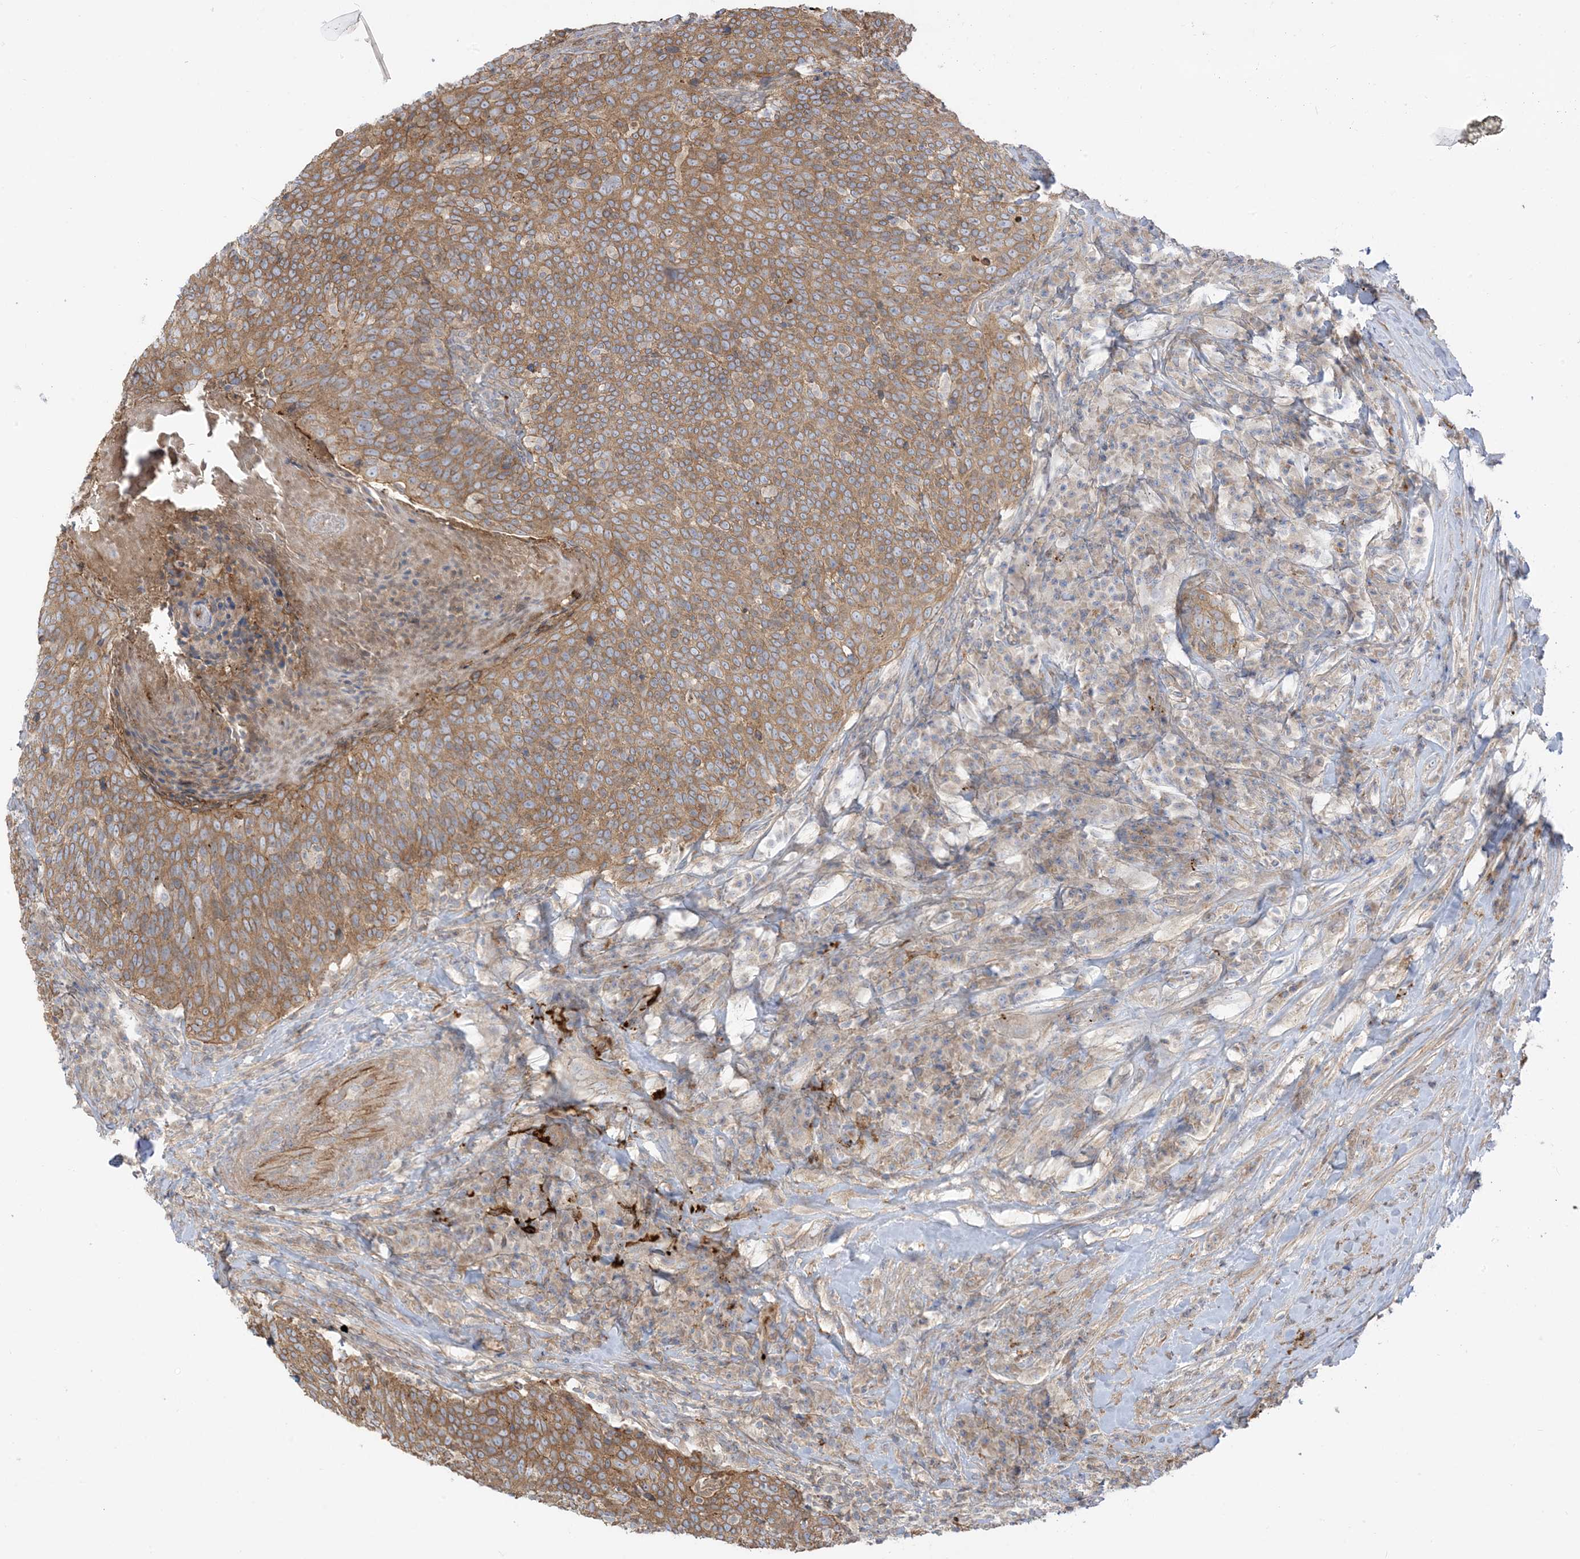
{"staining": {"intensity": "moderate", "quantity": ">75%", "location": "cytoplasmic/membranous"}, "tissue": "head and neck cancer", "cell_type": "Tumor cells", "image_type": "cancer", "snomed": [{"axis": "morphology", "description": "Squamous cell carcinoma, NOS"}, {"axis": "morphology", "description": "Squamous cell carcinoma, metastatic, NOS"}, {"axis": "topography", "description": "Lymph node"}, {"axis": "topography", "description": "Head-Neck"}], "caption": "Head and neck metastatic squamous cell carcinoma stained with immunohistochemistry (IHC) displays moderate cytoplasmic/membranous positivity in about >75% of tumor cells. The protein of interest is shown in brown color, while the nuclei are stained blue.", "gene": "ICMT", "patient": {"sex": "male", "age": 62}}